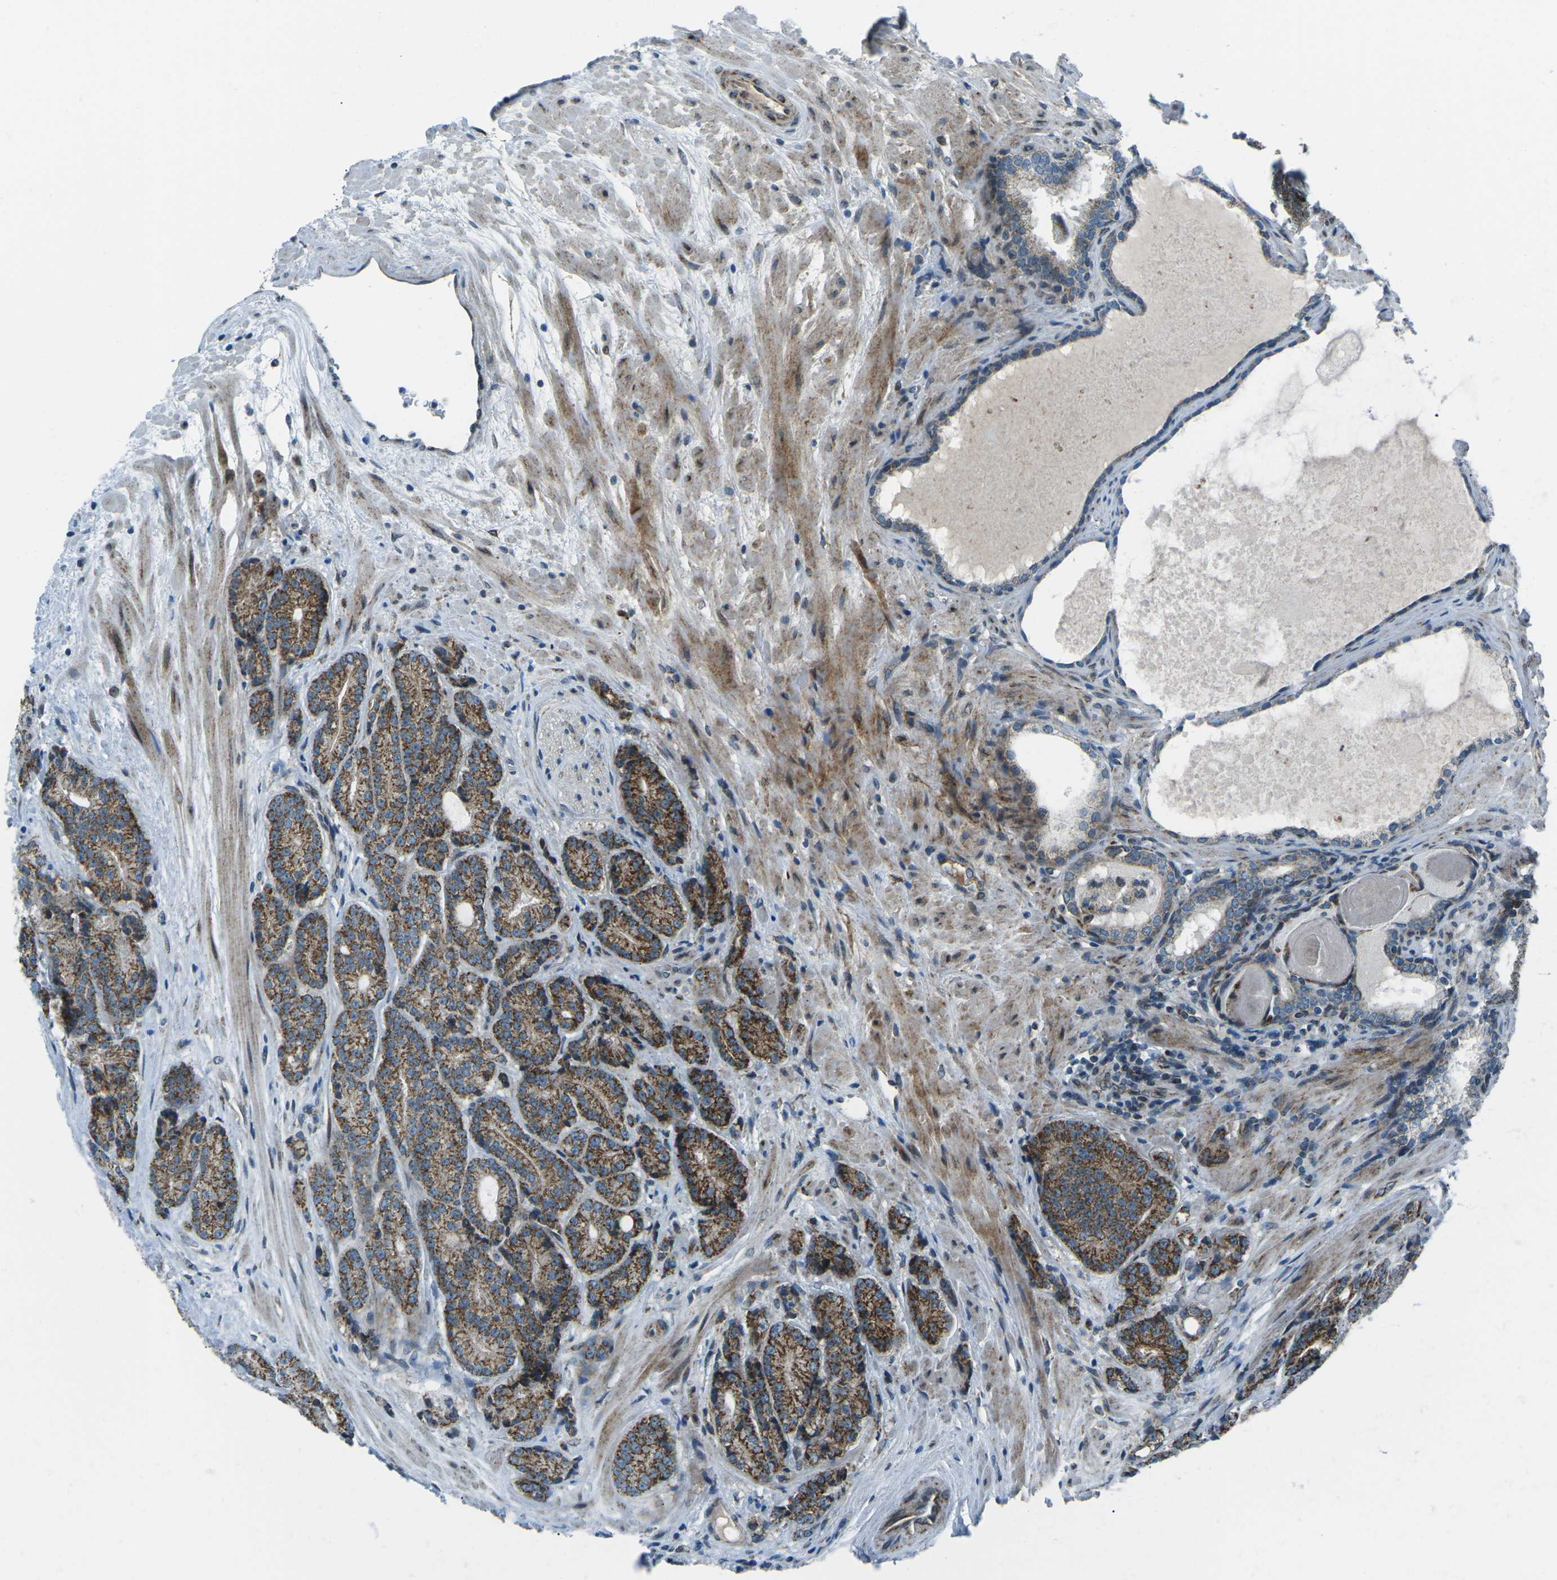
{"staining": {"intensity": "strong", "quantity": ">75%", "location": "cytoplasmic/membranous"}, "tissue": "prostate cancer", "cell_type": "Tumor cells", "image_type": "cancer", "snomed": [{"axis": "morphology", "description": "Adenocarcinoma, High grade"}, {"axis": "topography", "description": "Prostate"}], "caption": "Tumor cells exhibit high levels of strong cytoplasmic/membranous staining in approximately >75% of cells in prostate cancer.", "gene": "RFESD", "patient": {"sex": "male", "age": 61}}